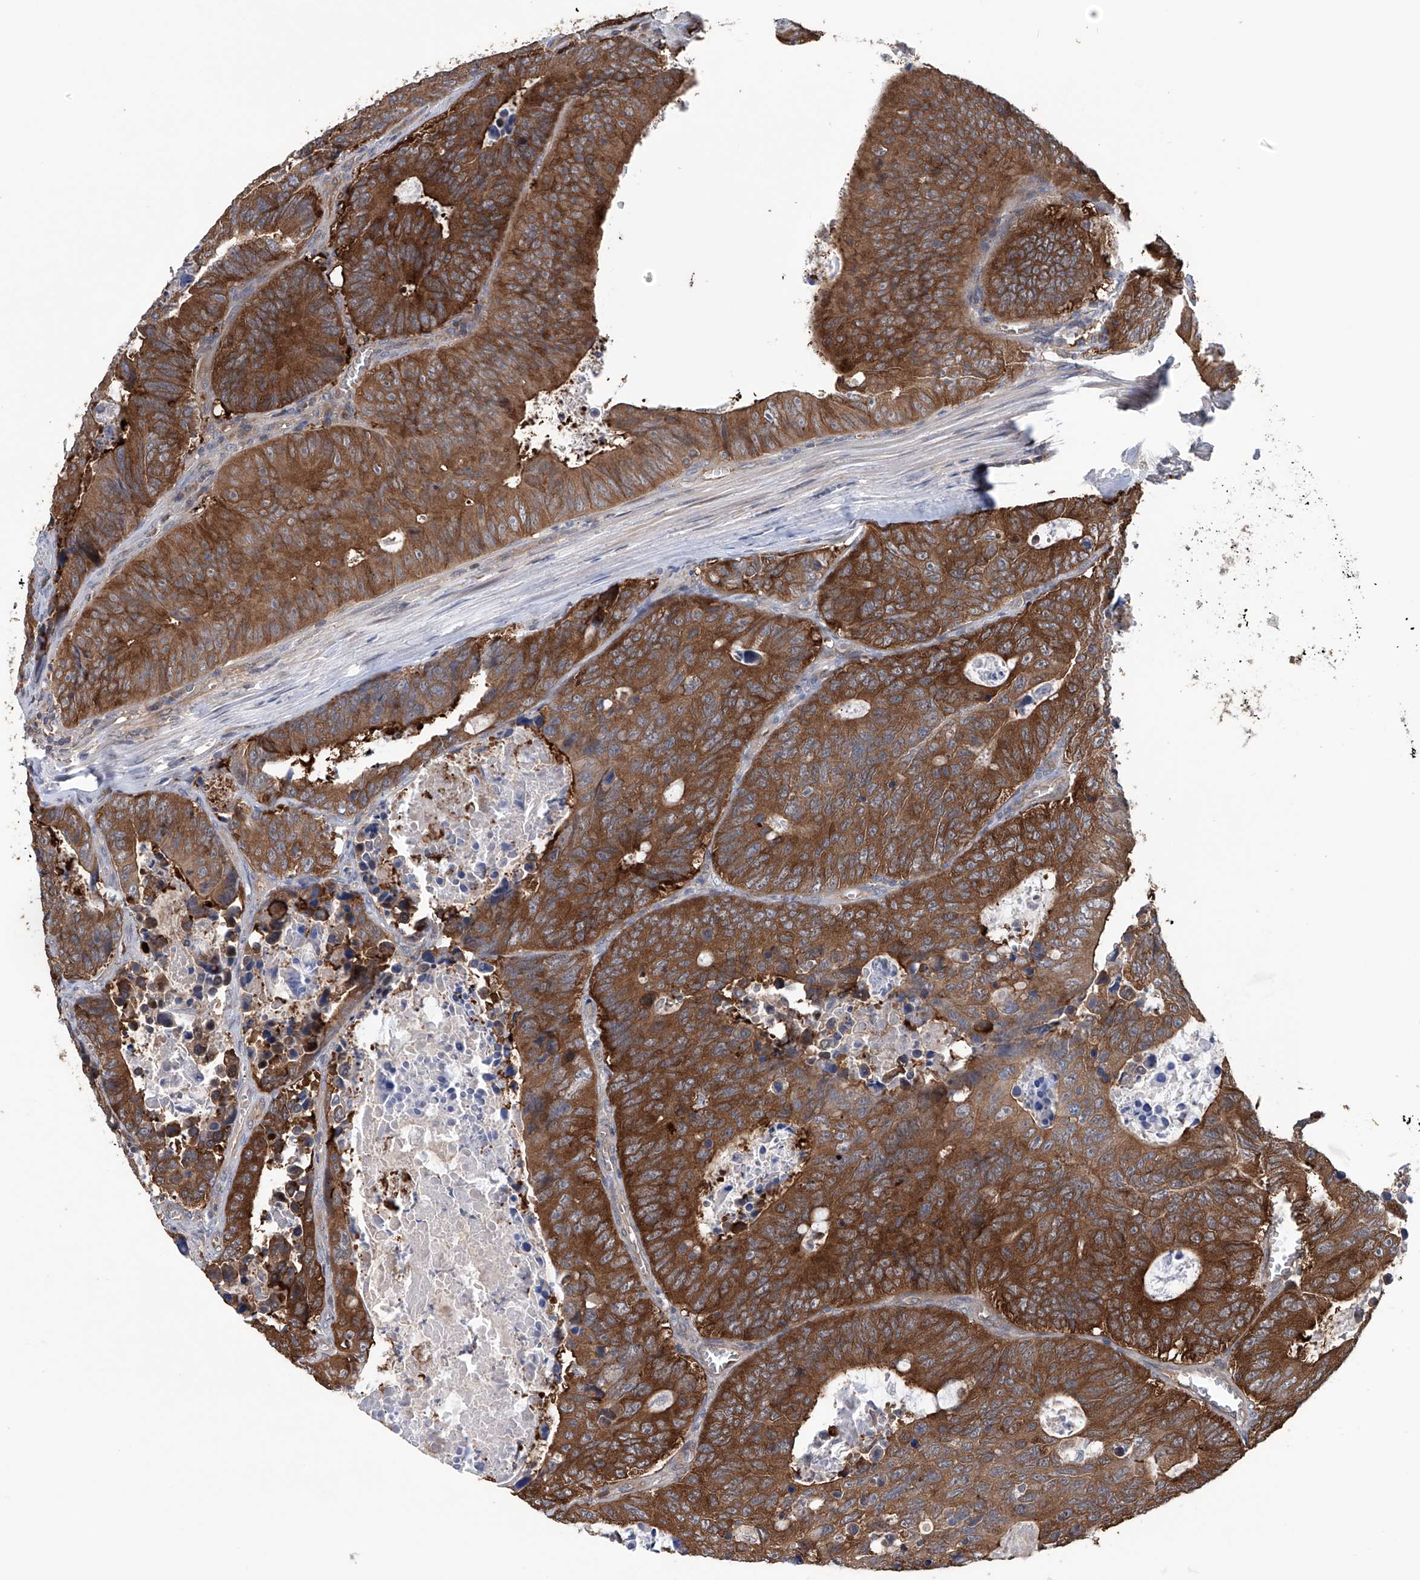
{"staining": {"intensity": "strong", "quantity": ">75%", "location": "cytoplasmic/membranous"}, "tissue": "colorectal cancer", "cell_type": "Tumor cells", "image_type": "cancer", "snomed": [{"axis": "morphology", "description": "Adenocarcinoma, NOS"}, {"axis": "topography", "description": "Colon"}], "caption": "Brown immunohistochemical staining in human colorectal cancer shows strong cytoplasmic/membranous positivity in approximately >75% of tumor cells.", "gene": "NUDT17", "patient": {"sex": "male", "age": 87}}